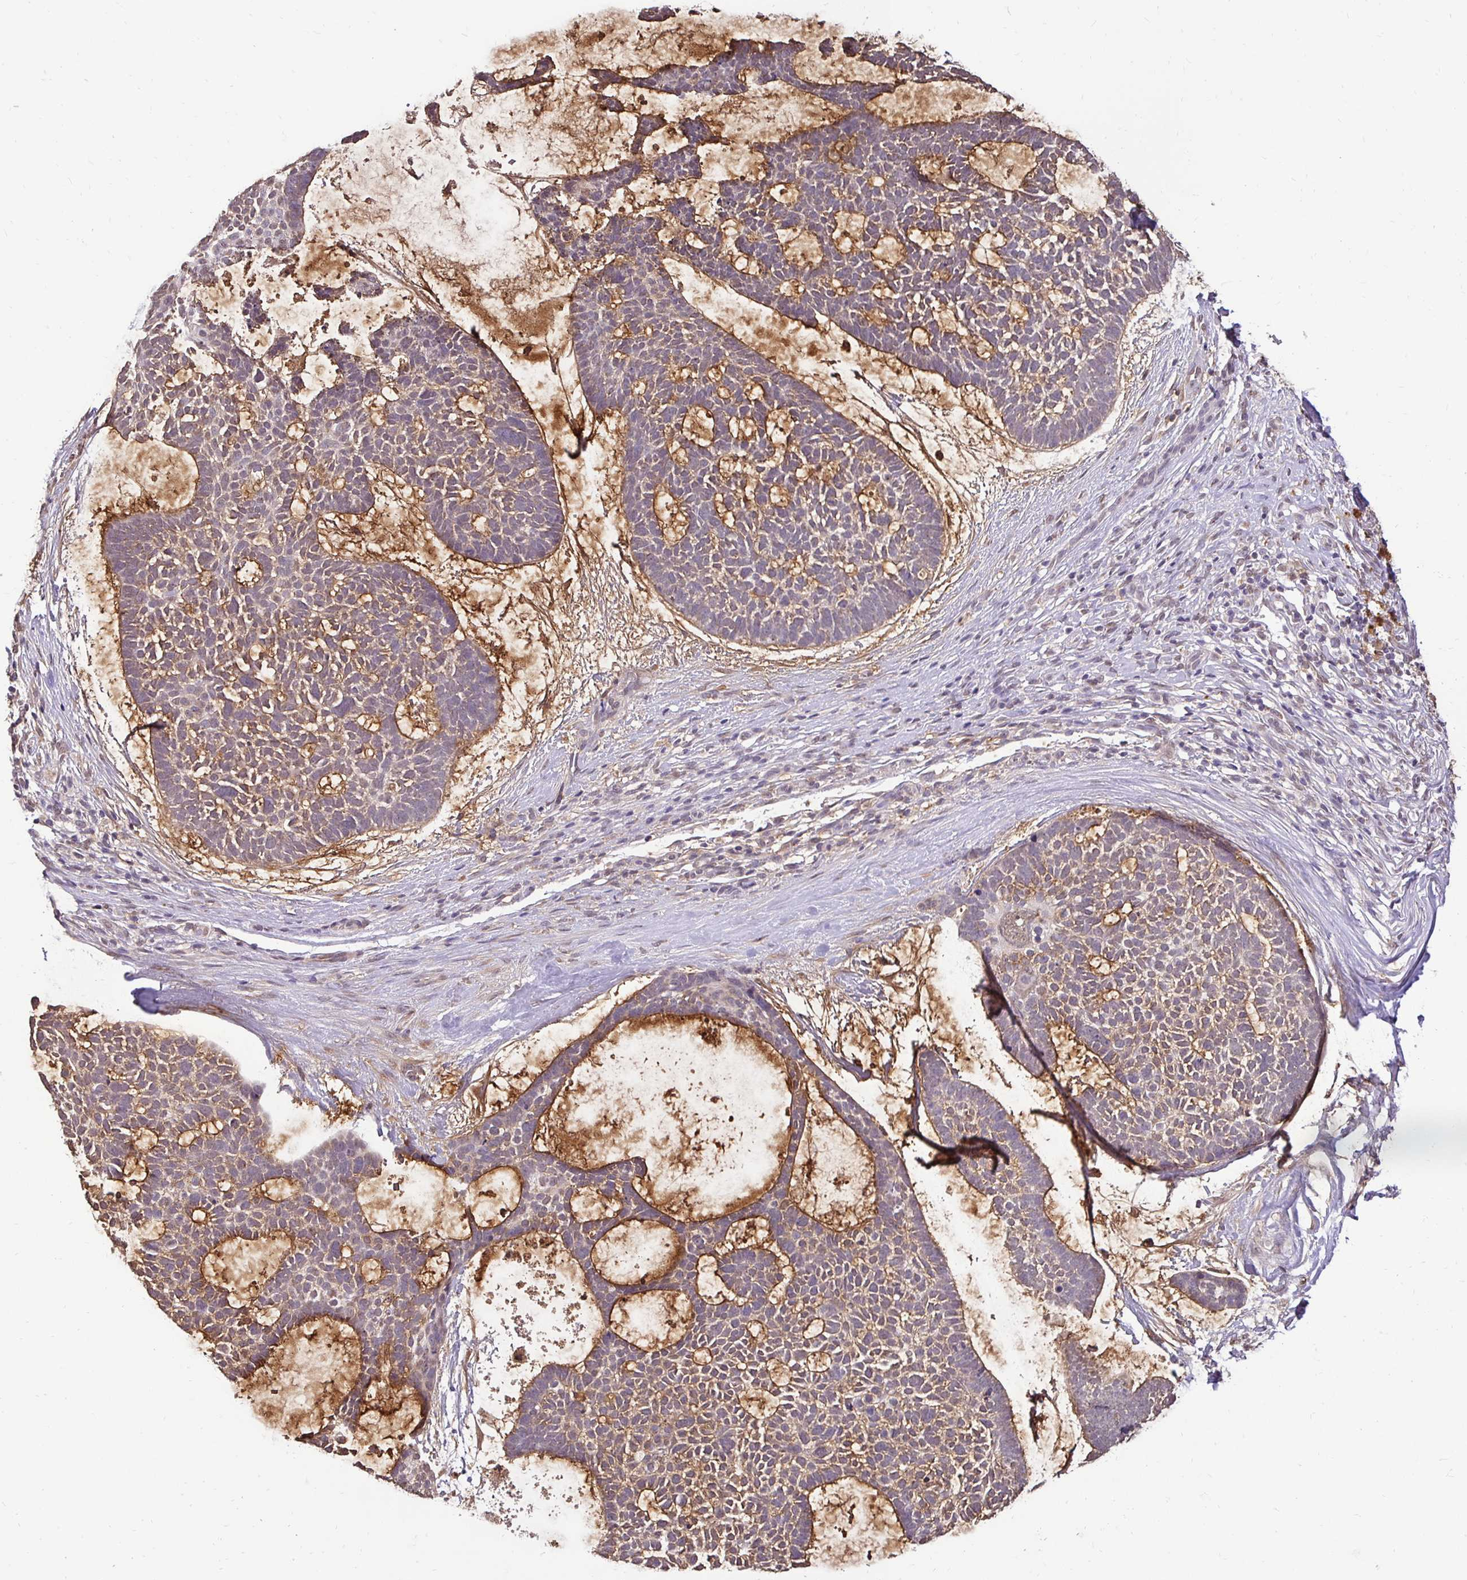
{"staining": {"intensity": "negative", "quantity": "none", "location": "none"}, "tissue": "skin cancer", "cell_type": "Tumor cells", "image_type": "cancer", "snomed": [{"axis": "morphology", "description": "Basal cell carcinoma"}, {"axis": "topography", "description": "Skin"}], "caption": "The photomicrograph exhibits no significant positivity in tumor cells of basal cell carcinoma (skin). (DAB (3,3'-diaminobenzidine) IHC visualized using brightfield microscopy, high magnification).", "gene": "RHEBL1", "patient": {"sex": "male", "age": 64}}